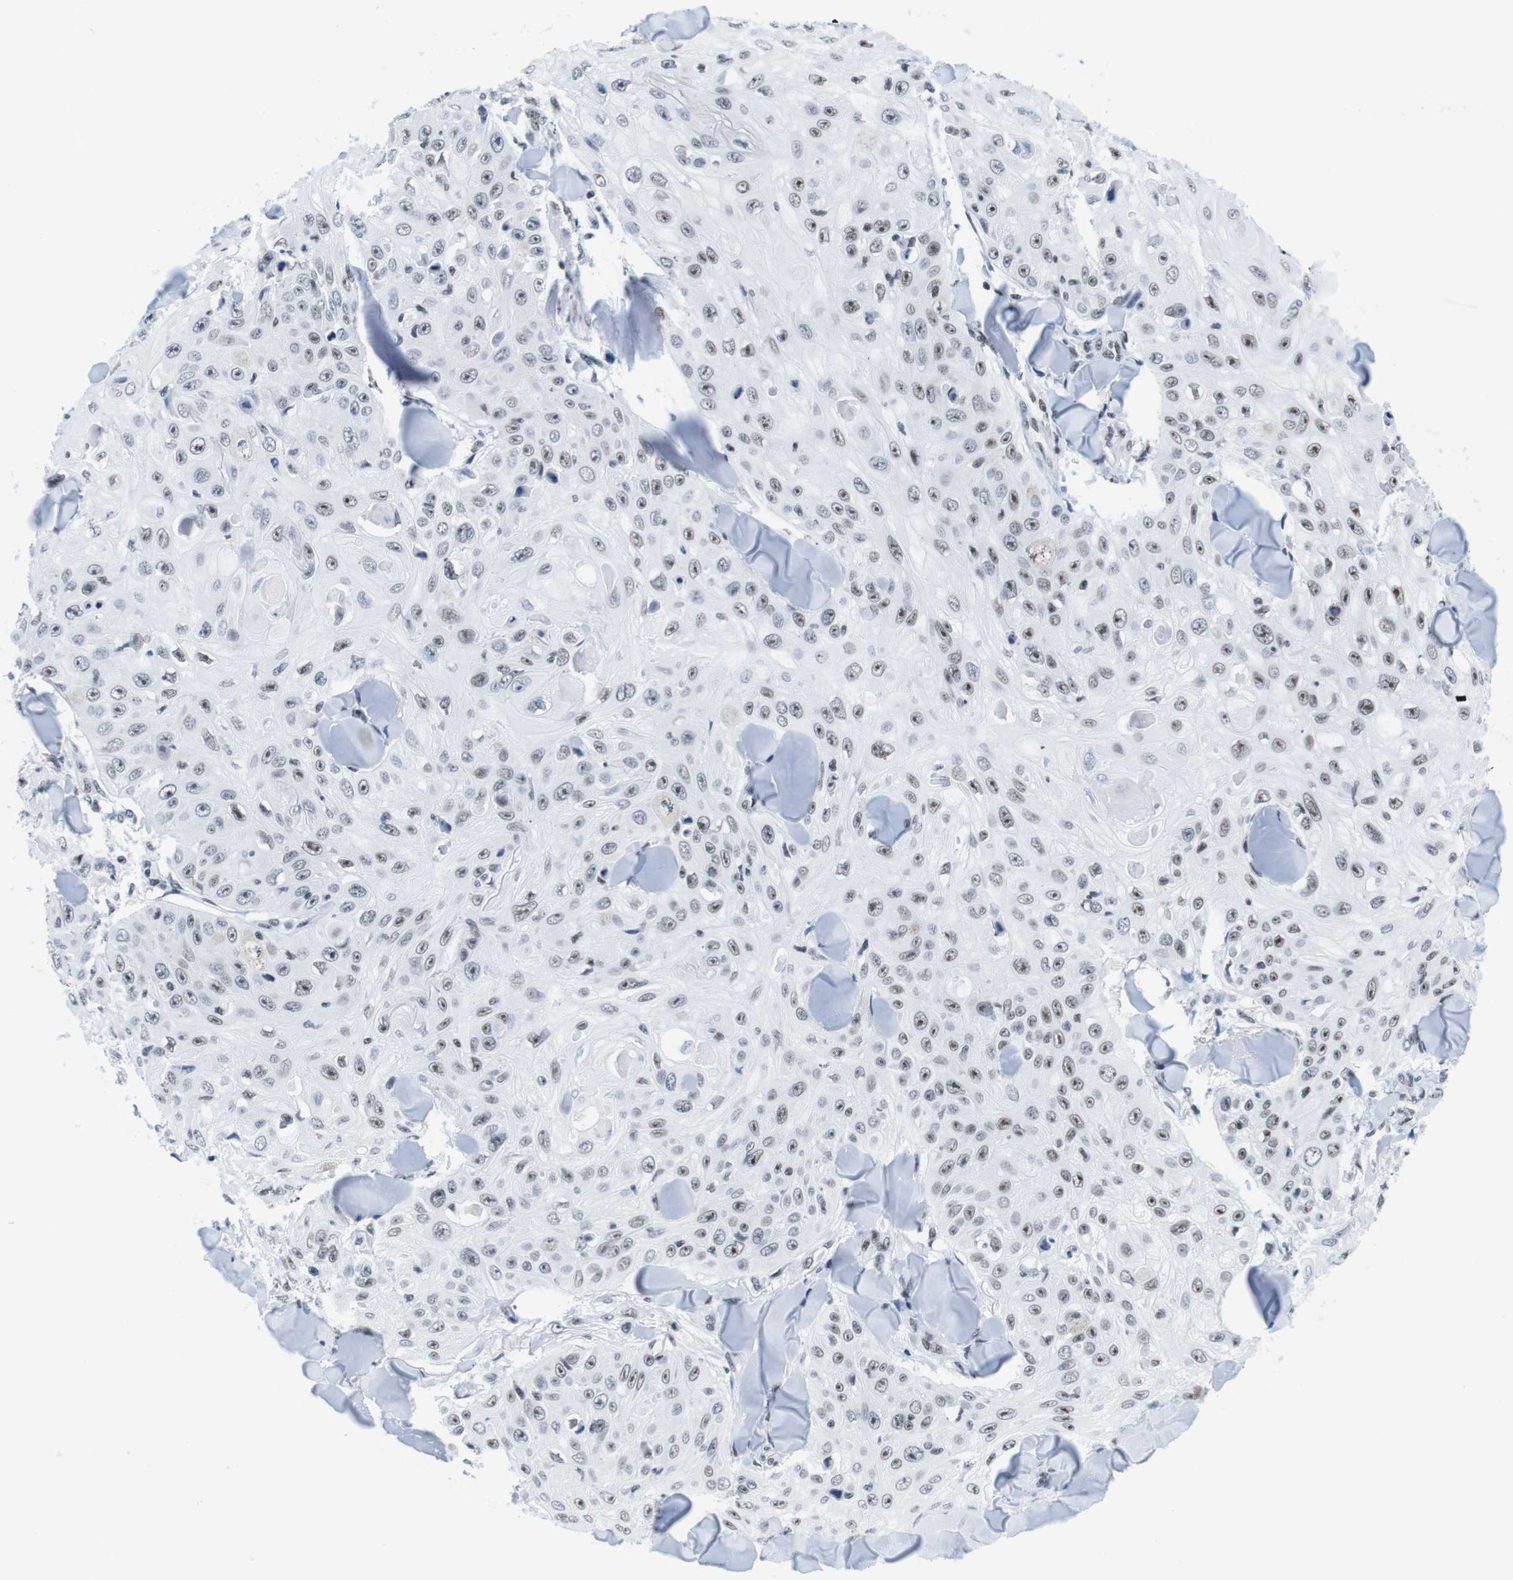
{"staining": {"intensity": "moderate", "quantity": ">75%", "location": "nuclear"}, "tissue": "skin cancer", "cell_type": "Tumor cells", "image_type": "cancer", "snomed": [{"axis": "morphology", "description": "Squamous cell carcinoma, NOS"}, {"axis": "topography", "description": "Skin"}], "caption": "Skin cancer (squamous cell carcinoma) stained with a protein marker exhibits moderate staining in tumor cells.", "gene": "IFI16", "patient": {"sex": "male", "age": 86}}